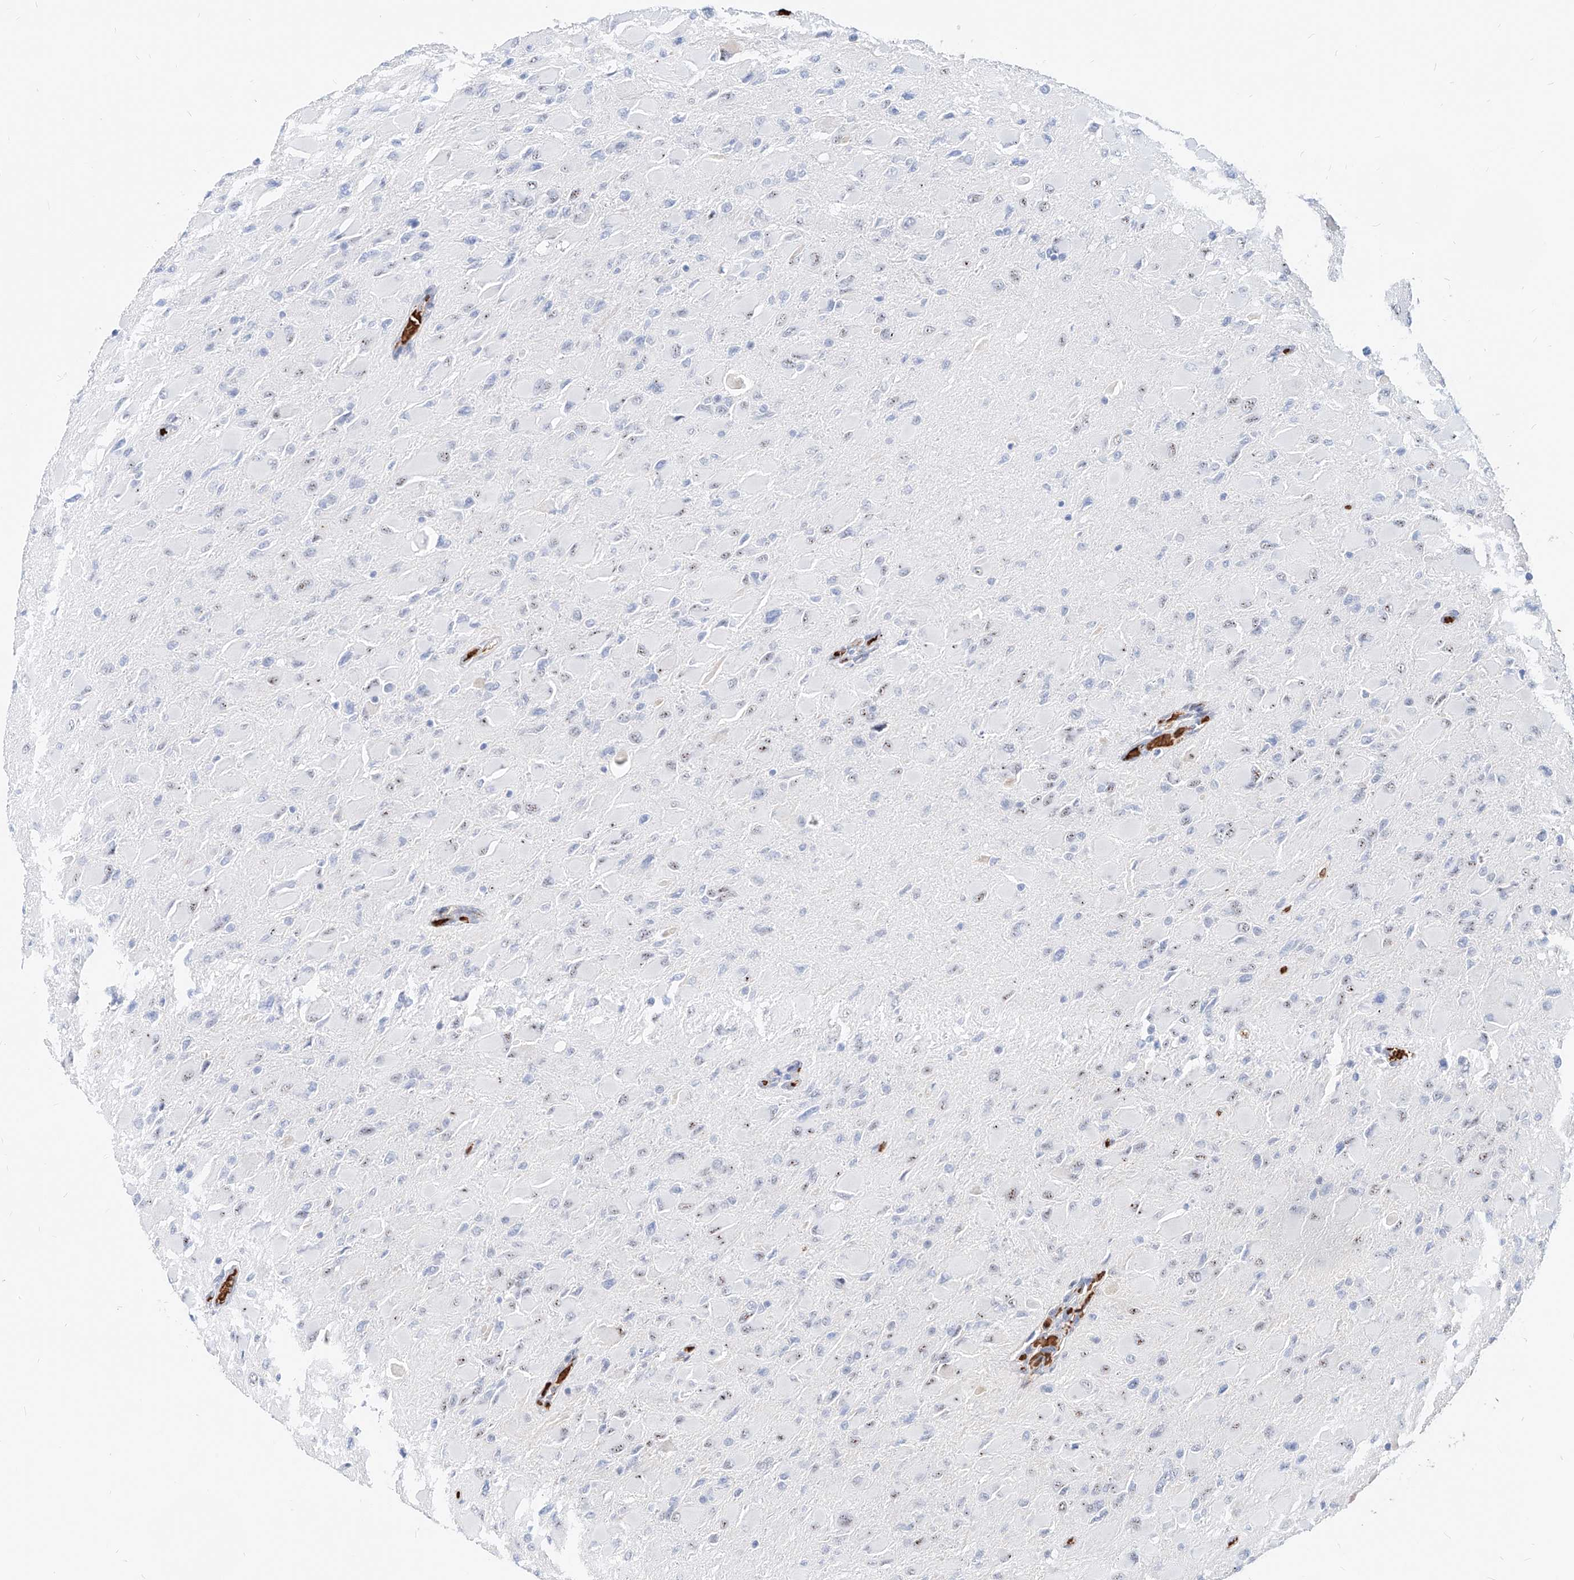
{"staining": {"intensity": "negative", "quantity": "none", "location": "none"}, "tissue": "glioma", "cell_type": "Tumor cells", "image_type": "cancer", "snomed": [{"axis": "morphology", "description": "Glioma, malignant, High grade"}, {"axis": "topography", "description": "Cerebral cortex"}], "caption": "Tumor cells show no significant staining in malignant glioma (high-grade).", "gene": "ZFP42", "patient": {"sex": "female", "age": 36}}